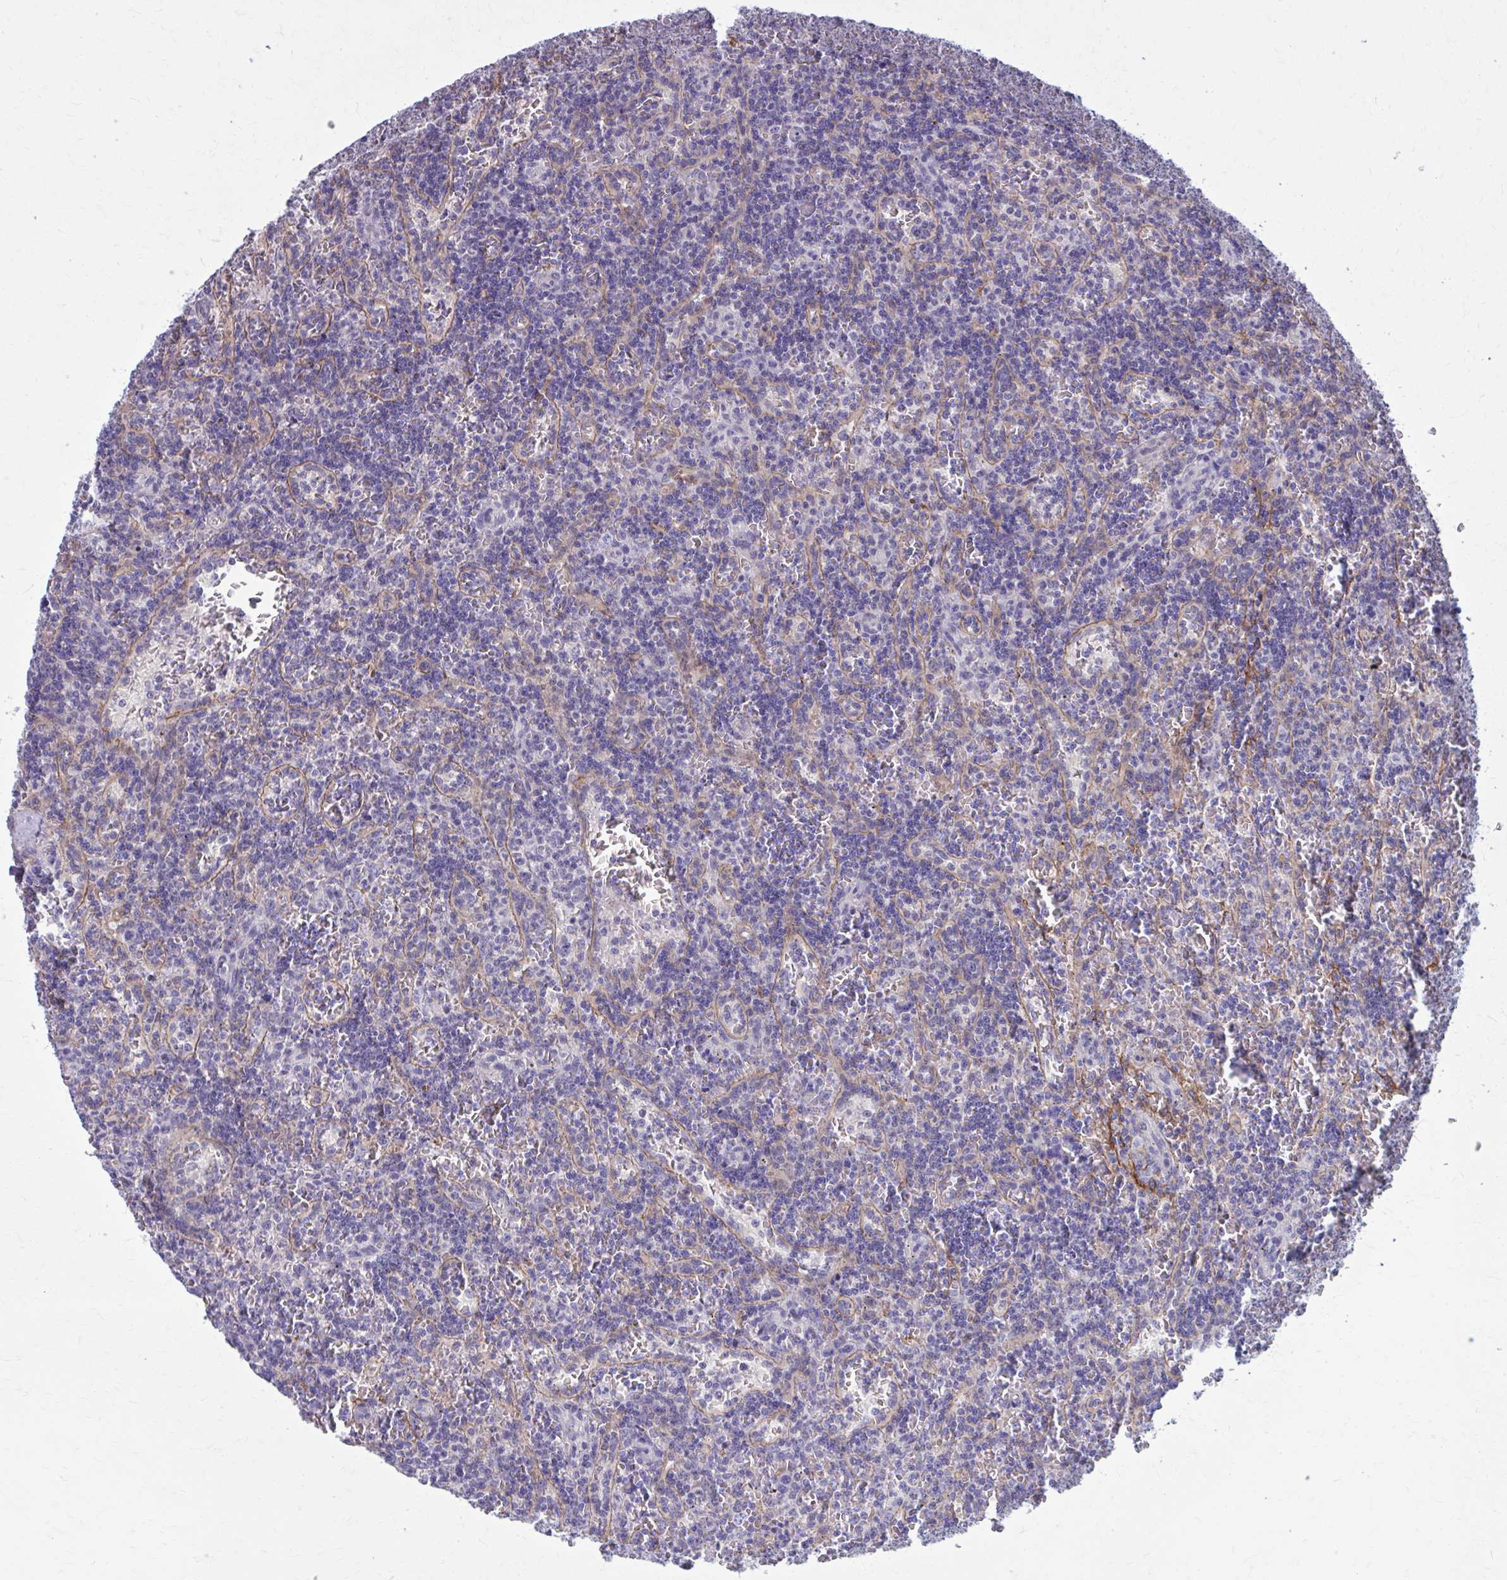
{"staining": {"intensity": "negative", "quantity": "none", "location": "none"}, "tissue": "lymphoma", "cell_type": "Tumor cells", "image_type": "cancer", "snomed": [{"axis": "morphology", "description": "Malignant lymphoma, non-Hodgkin's type, Low grade"}, {"axis": "topography", "description": "Spleen"}], "caption": "DAB (3,3'-diaminobenzidine) immunohistochemical staining of human lymphoma reveals no significant positivity in tumor cells. Nuclei are stained in blue.", "gene": "ZDHHC7", "patient": {"sex": "male", "age": 73}}